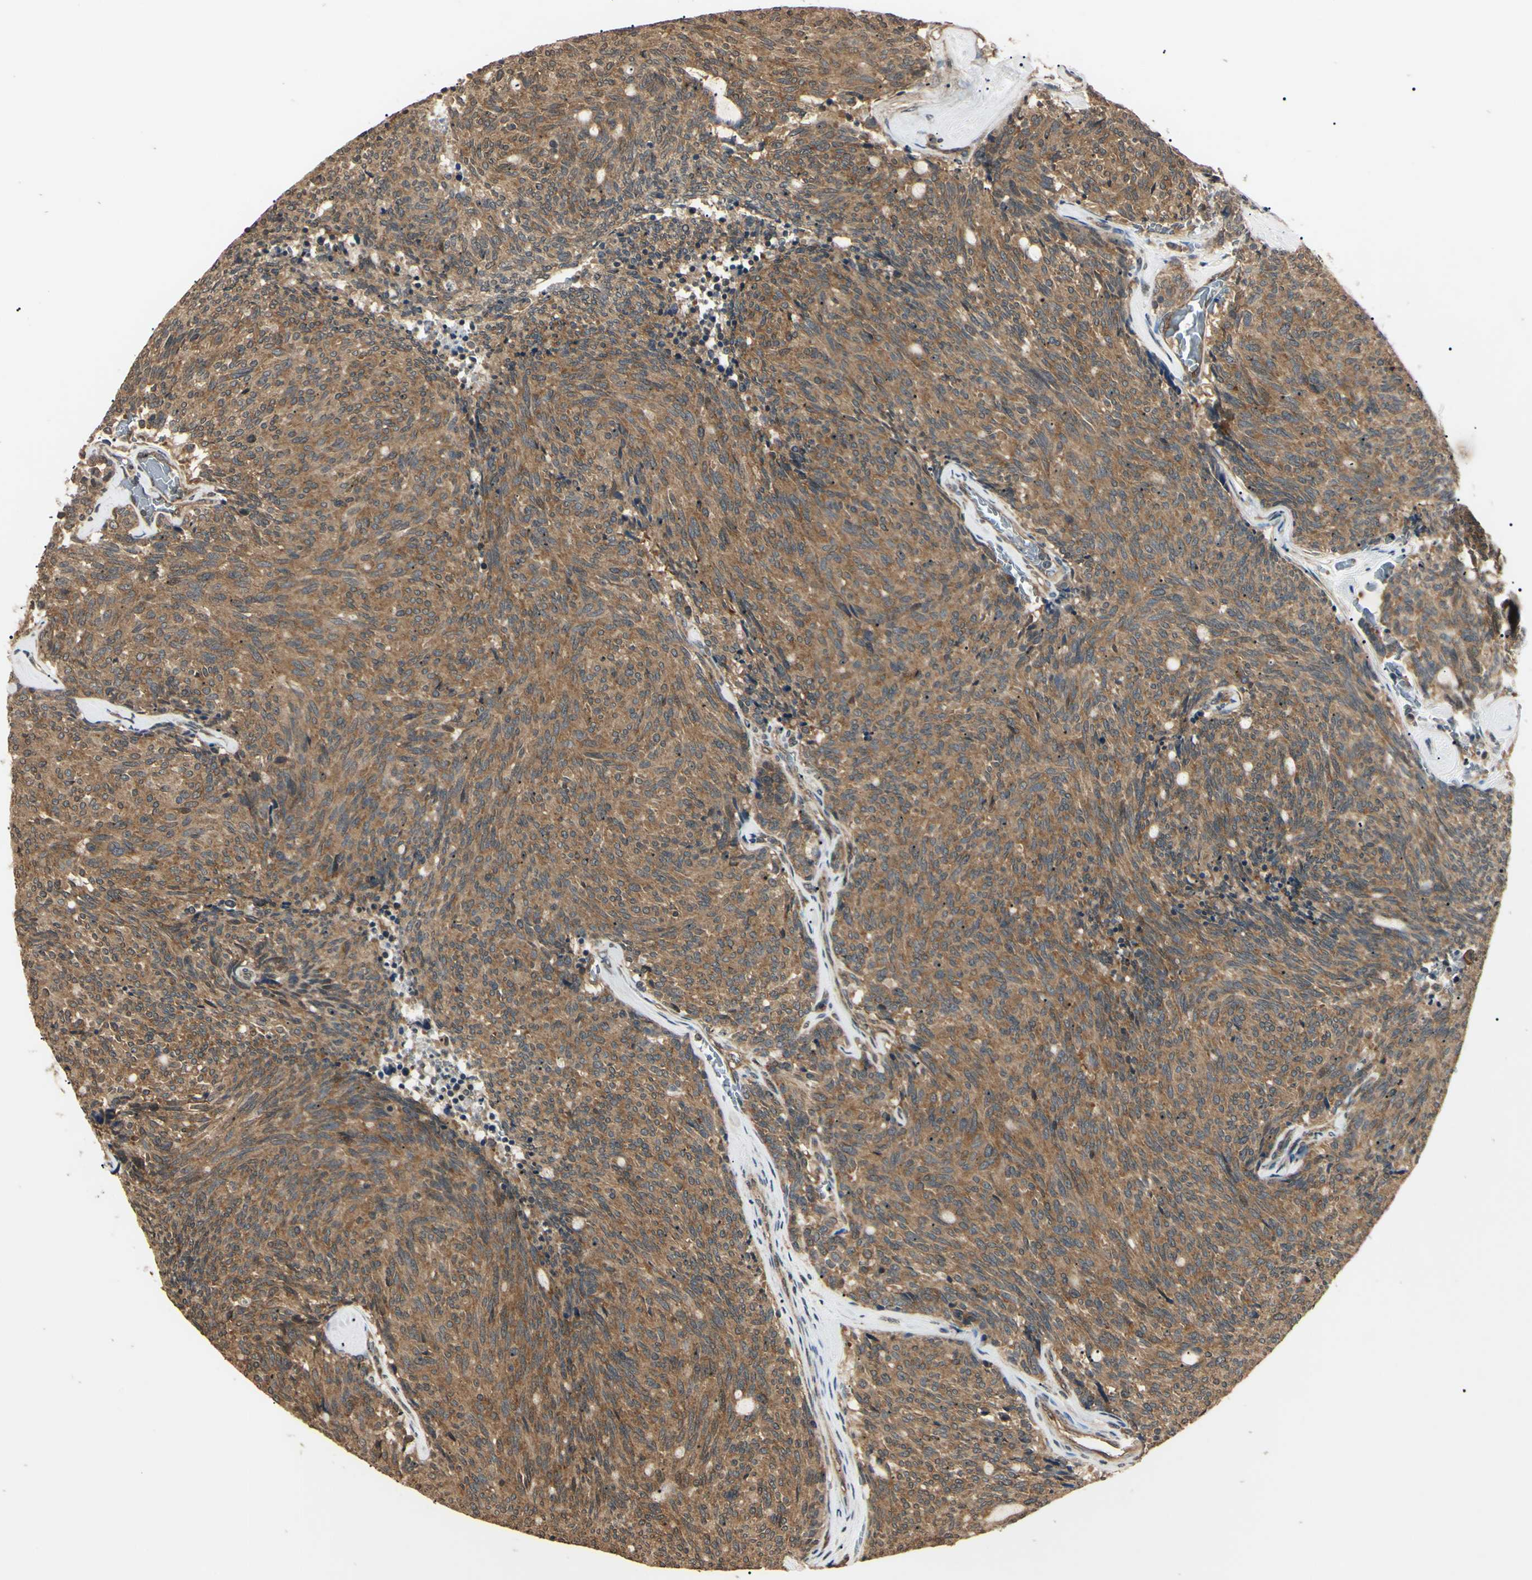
{"staining": {"intensity": "moderate", "quantity": ">75%", "location": "cytoplasmic/membranous"}, "tissue": "carcinoid", "cell_type": "Tumor cells", "image_type": "cancer", "snomed": [{"axis": "morphology", "description": "Carcinoid, malignant, NOS"}, {"axis": "topography", "description": "Pancreas"}], "caption": "A medium amount of moderate cytoplasmic/membranous positivity is seen in about >75% of tumor cells in malignant carcinoid tissue.", "gene": "EPN1", "patient": {"sex": "female", "age": 54}}